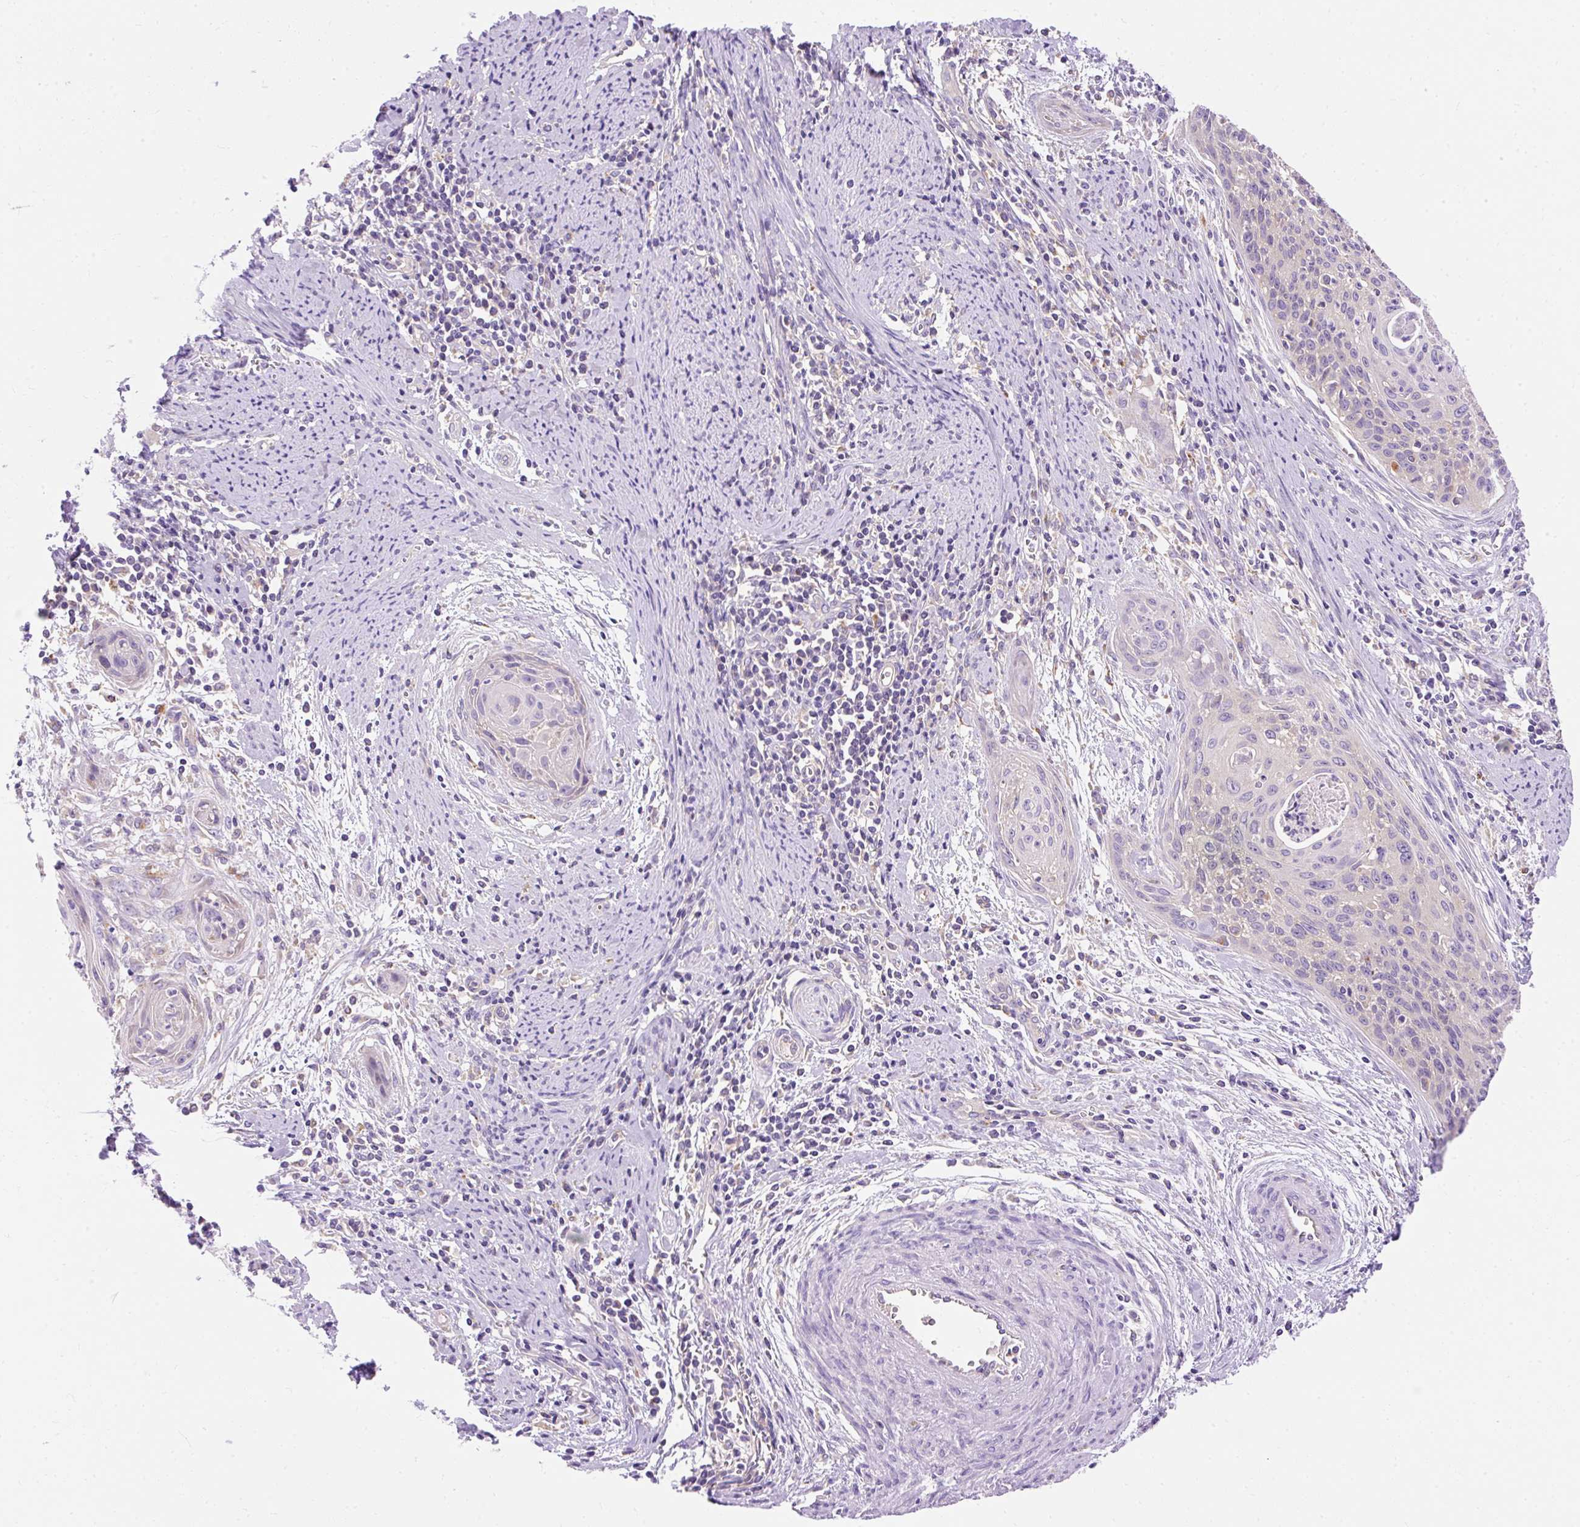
{"staining": {"intensity": "negative", "quantity": "none", "location": "none"}, "tissue": "cervical cancer", "cell_type": "Tumor cells", "image_type": "cancer", "snomed": [{"axis": "morphology", "description": "Squamous cell carcinoma, NOS"}, {"axis": "topography", "description": "Cervix"}], "caption": "A high-resolution histopathology image shows immunohistochemistry staining of cervical squamous cell carcinoma, which reveals no significant positivity in tumor cells.", "gene": "OR4K15", "patient": {"sex": "female", "age": 55}}